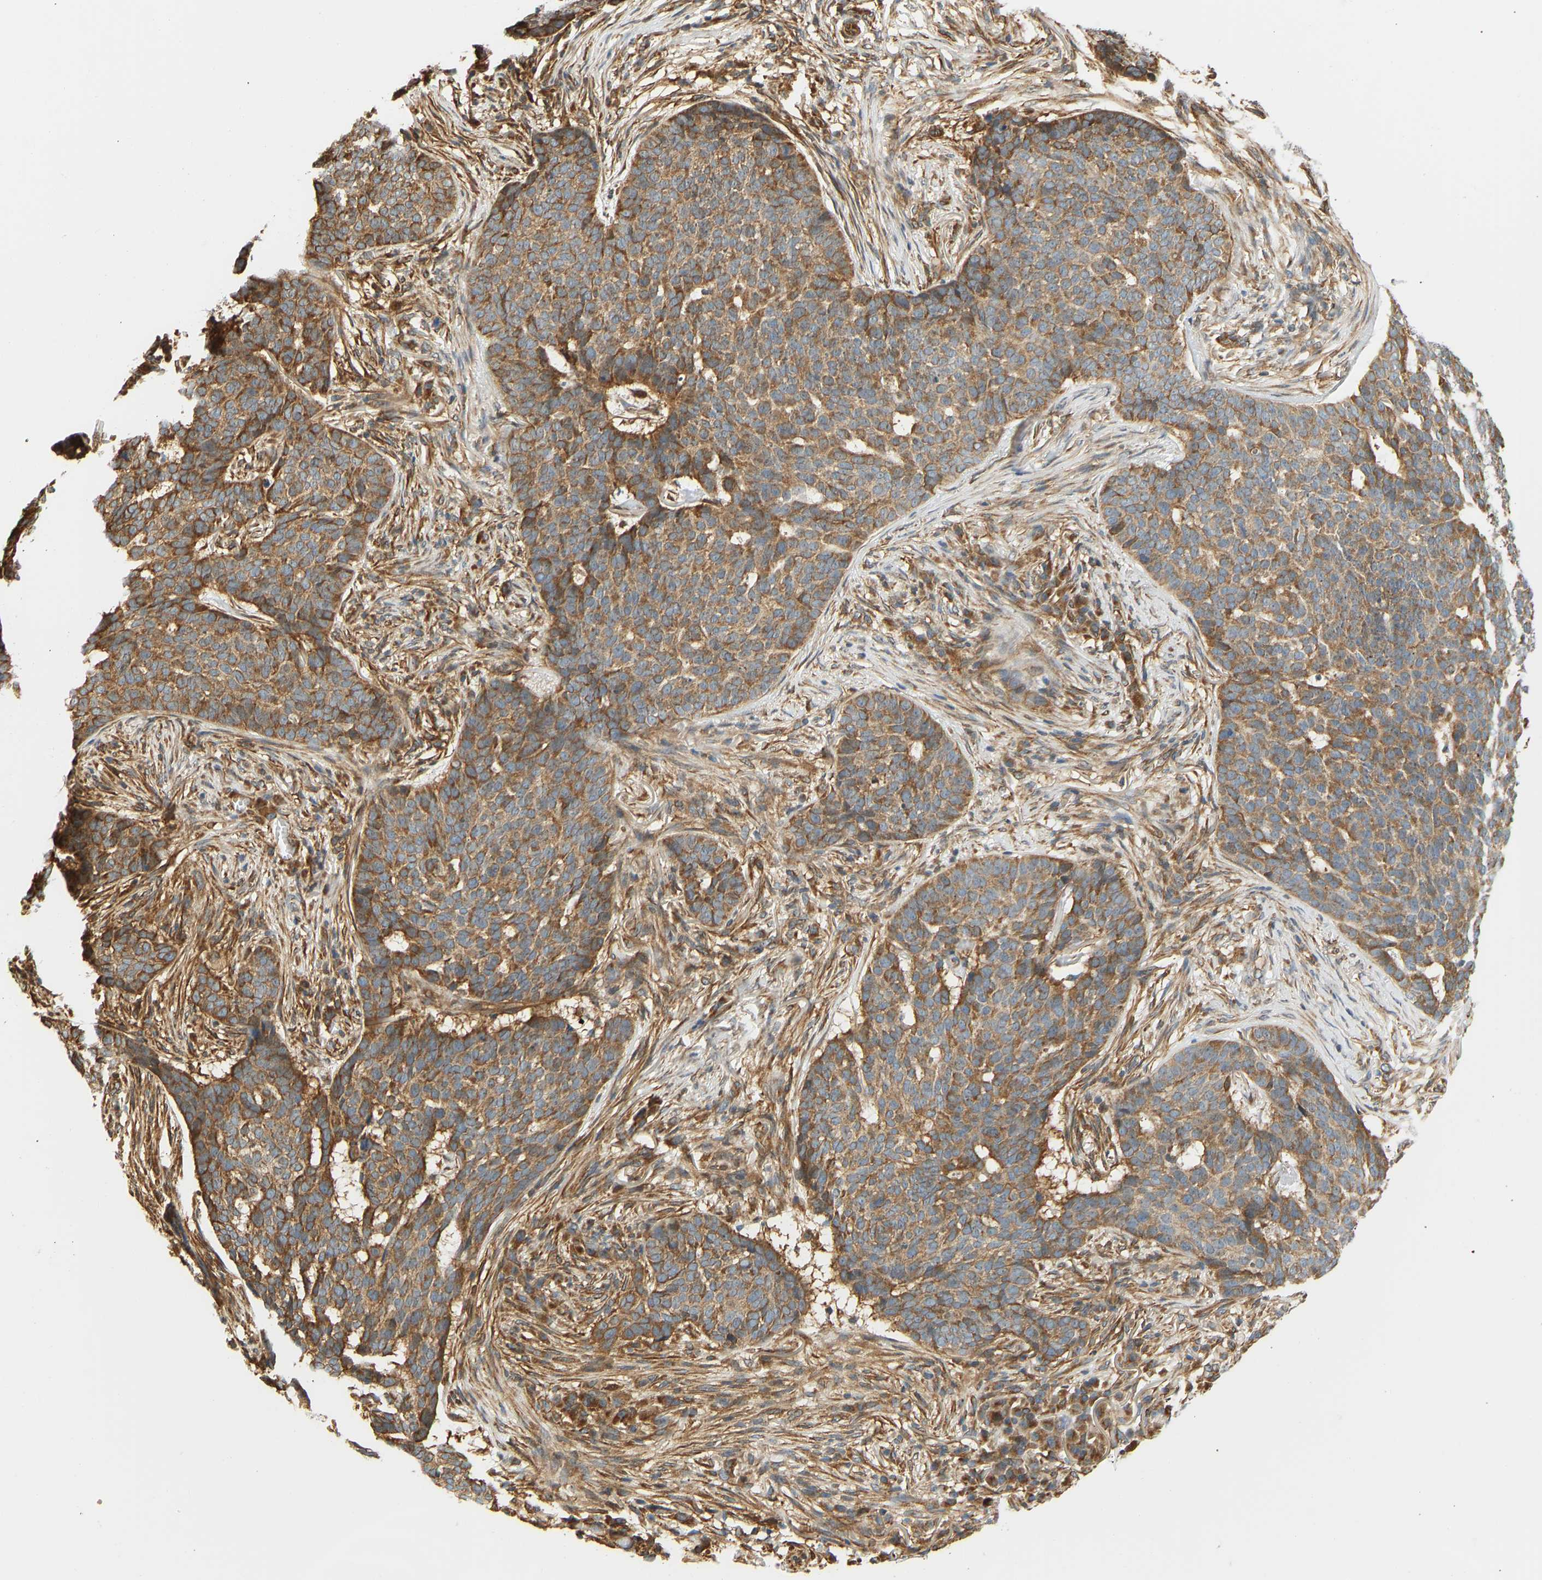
{"staining": {"intensity": "moderate", "quantity": ">75%", "location": "cytoplasmic/membranous"}, "tissue": "skin cancer", "cell_type": "Tumor cells", "image_type": "cancer", "snomed": [{"axis": "morphology", "description": "Basal cell carcinoma"}, {"axis": "topography", "description": "Skin"}], "caption": "An immunohistochemistry (IHC) photomicrograph of neoplastic tissue is shown. Protein staining in brown shows moderate cytoplasmic/membranous positivity in basal cell carcinoma (skin) within tumor cells.", "gene": "CEP57", "patient": {"sex": "male", "age": 85}}